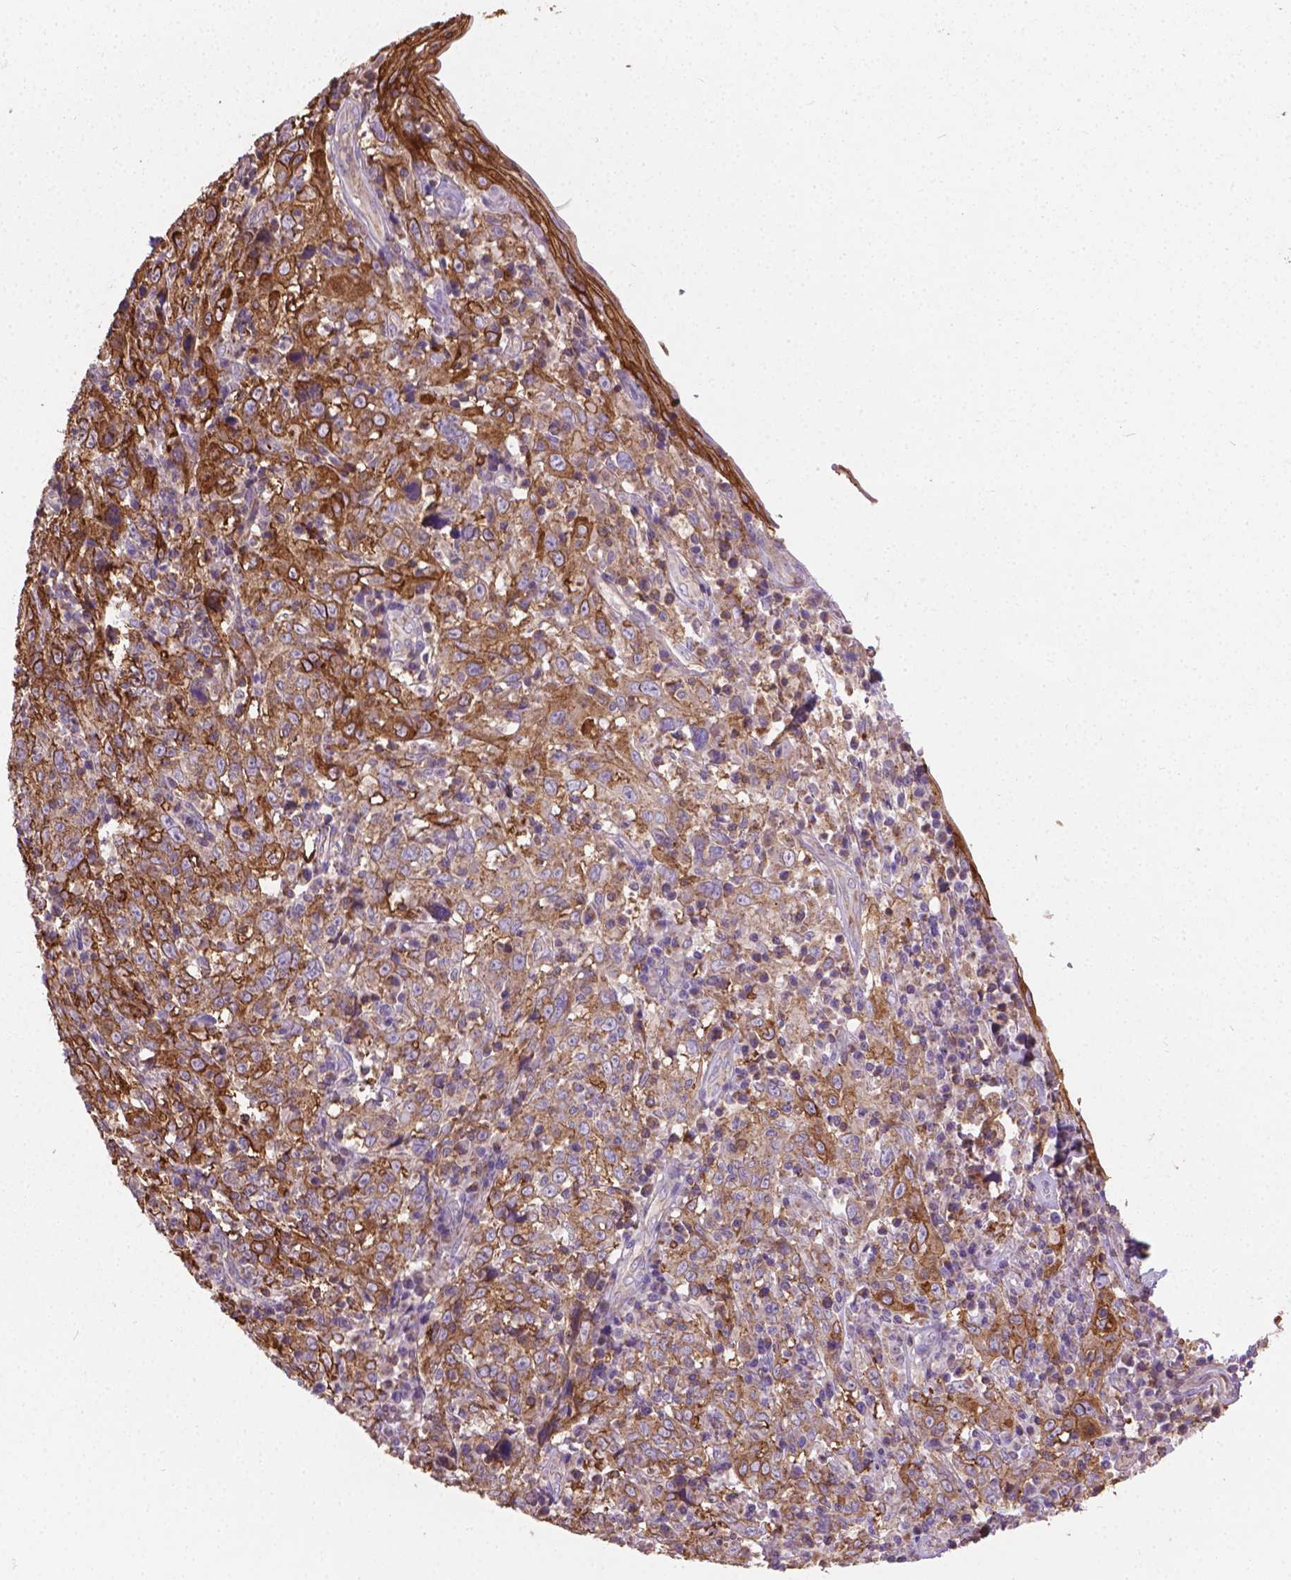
{"staining": {"intensity": "moderate", "quantity": ">75%", "location": "cytoplasmic/membranous"}, "tissue": "cervical cancer", "cell_type": "Tumor cells", "image_type": "cancer", "snomed": [{"axis": "morphology", "description": "Squamous cell carcinoma, NOS"}, {"axis": "topography", "description": "Cervix"}], "caption": "Protein staining of cervical cancer tissue reveals moderate cytoplasmic/membranous expression in about >75% of tumor cells.", "gene": "TCAF1", "patient": {"sex": "female", "age": 46}}